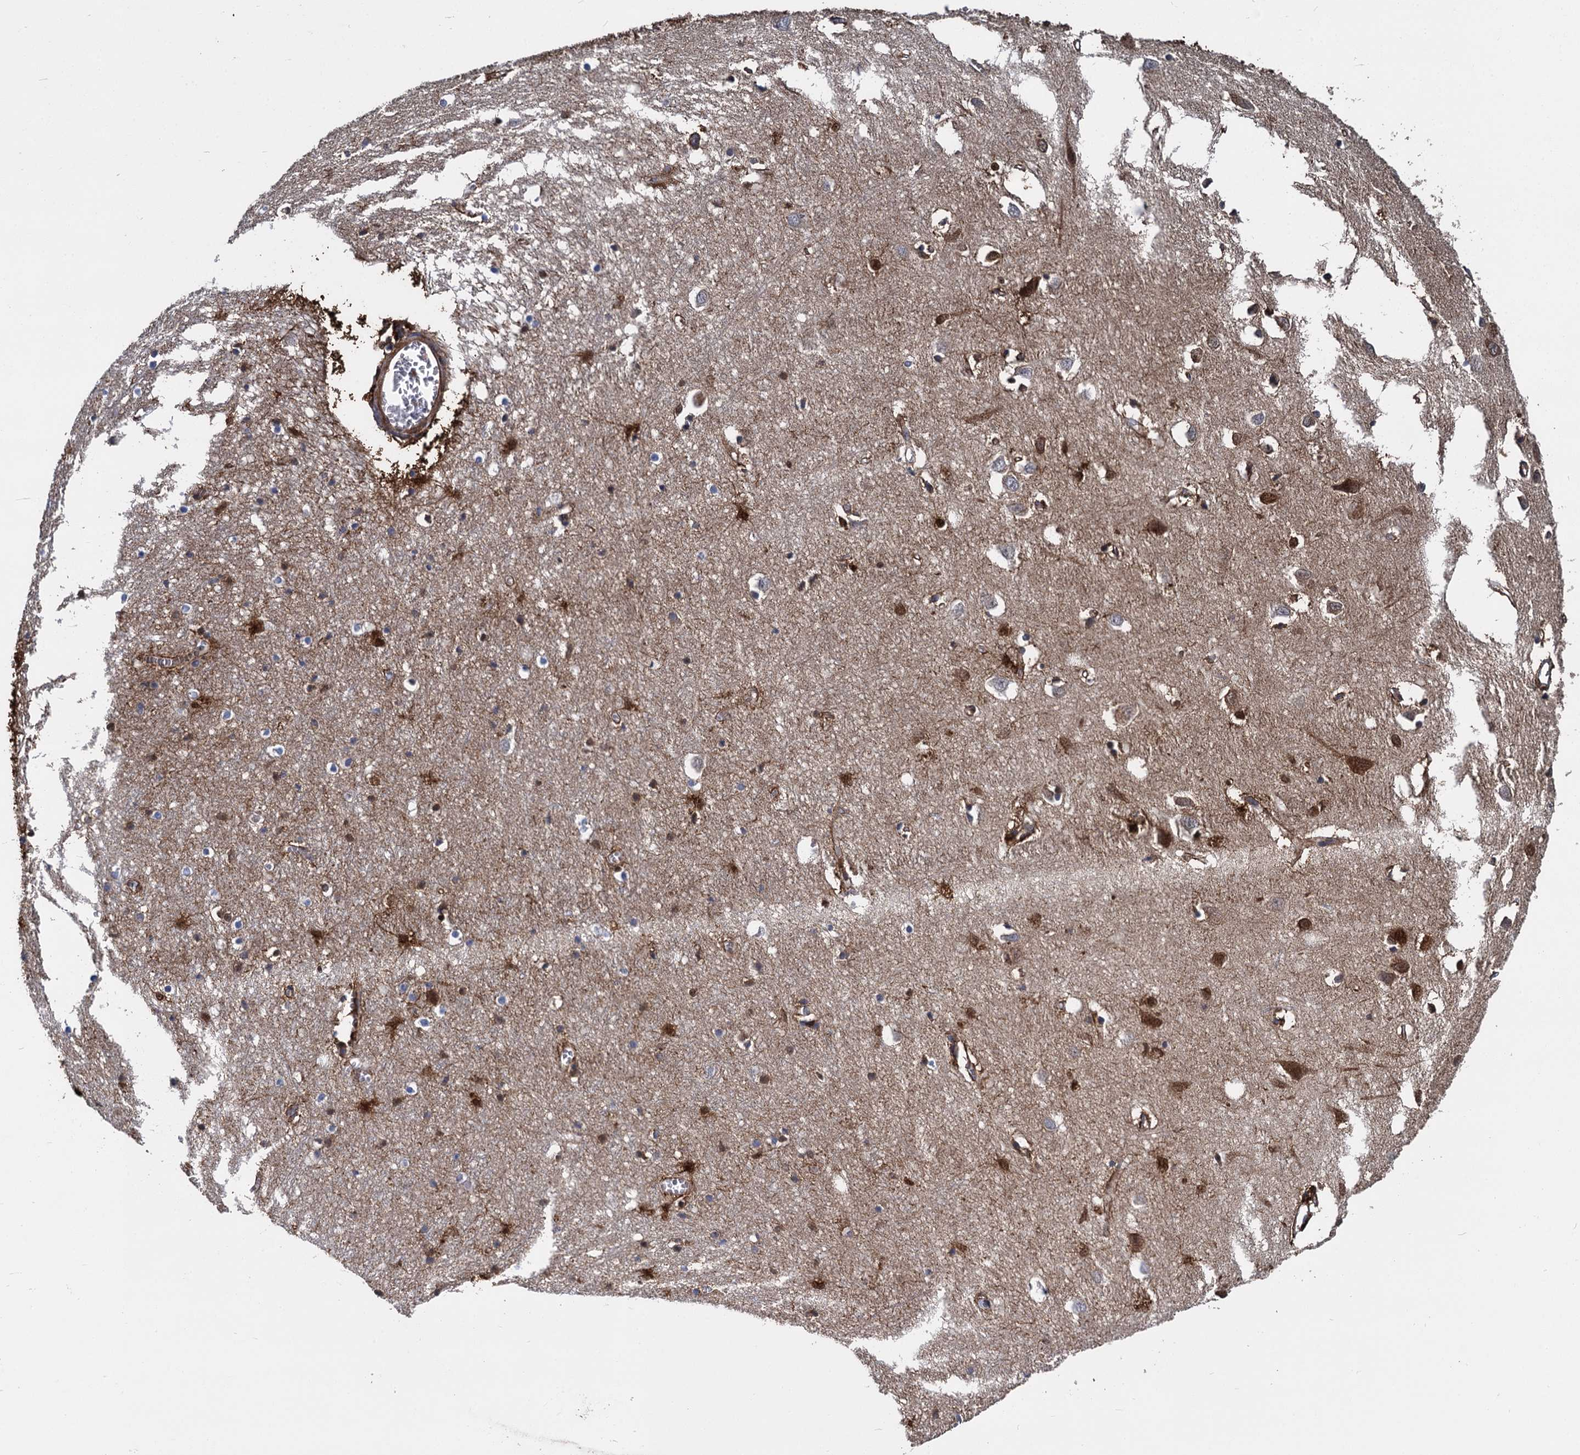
{"staining": {"intensity": "strong", "quantity": ">75%", "location": "cytoplasmic/membranous"}, "tissue": "cerebral cortex", "cell_type": "Endothelial cells", "image_type": "normal", "snomed": [{"axis": "morphology", "description": "Normal tissue, NOS"}, {"axis": "topography", "description": "Cerebral cortex"}], "caption": "Immunohistochemical staining of benign human cerebral cortex reveals strong cytoplasmic/membranous protein positivity in approximately >75% of endothelial cells. The staining was performed using DAB (3,3'-diaminobenzidine), with brown indicating positive protein expression. Nuclei are stained blue with hematoxylin.", "gene": "GSTM3", "patient": {"sex": "female", "age": 64}}